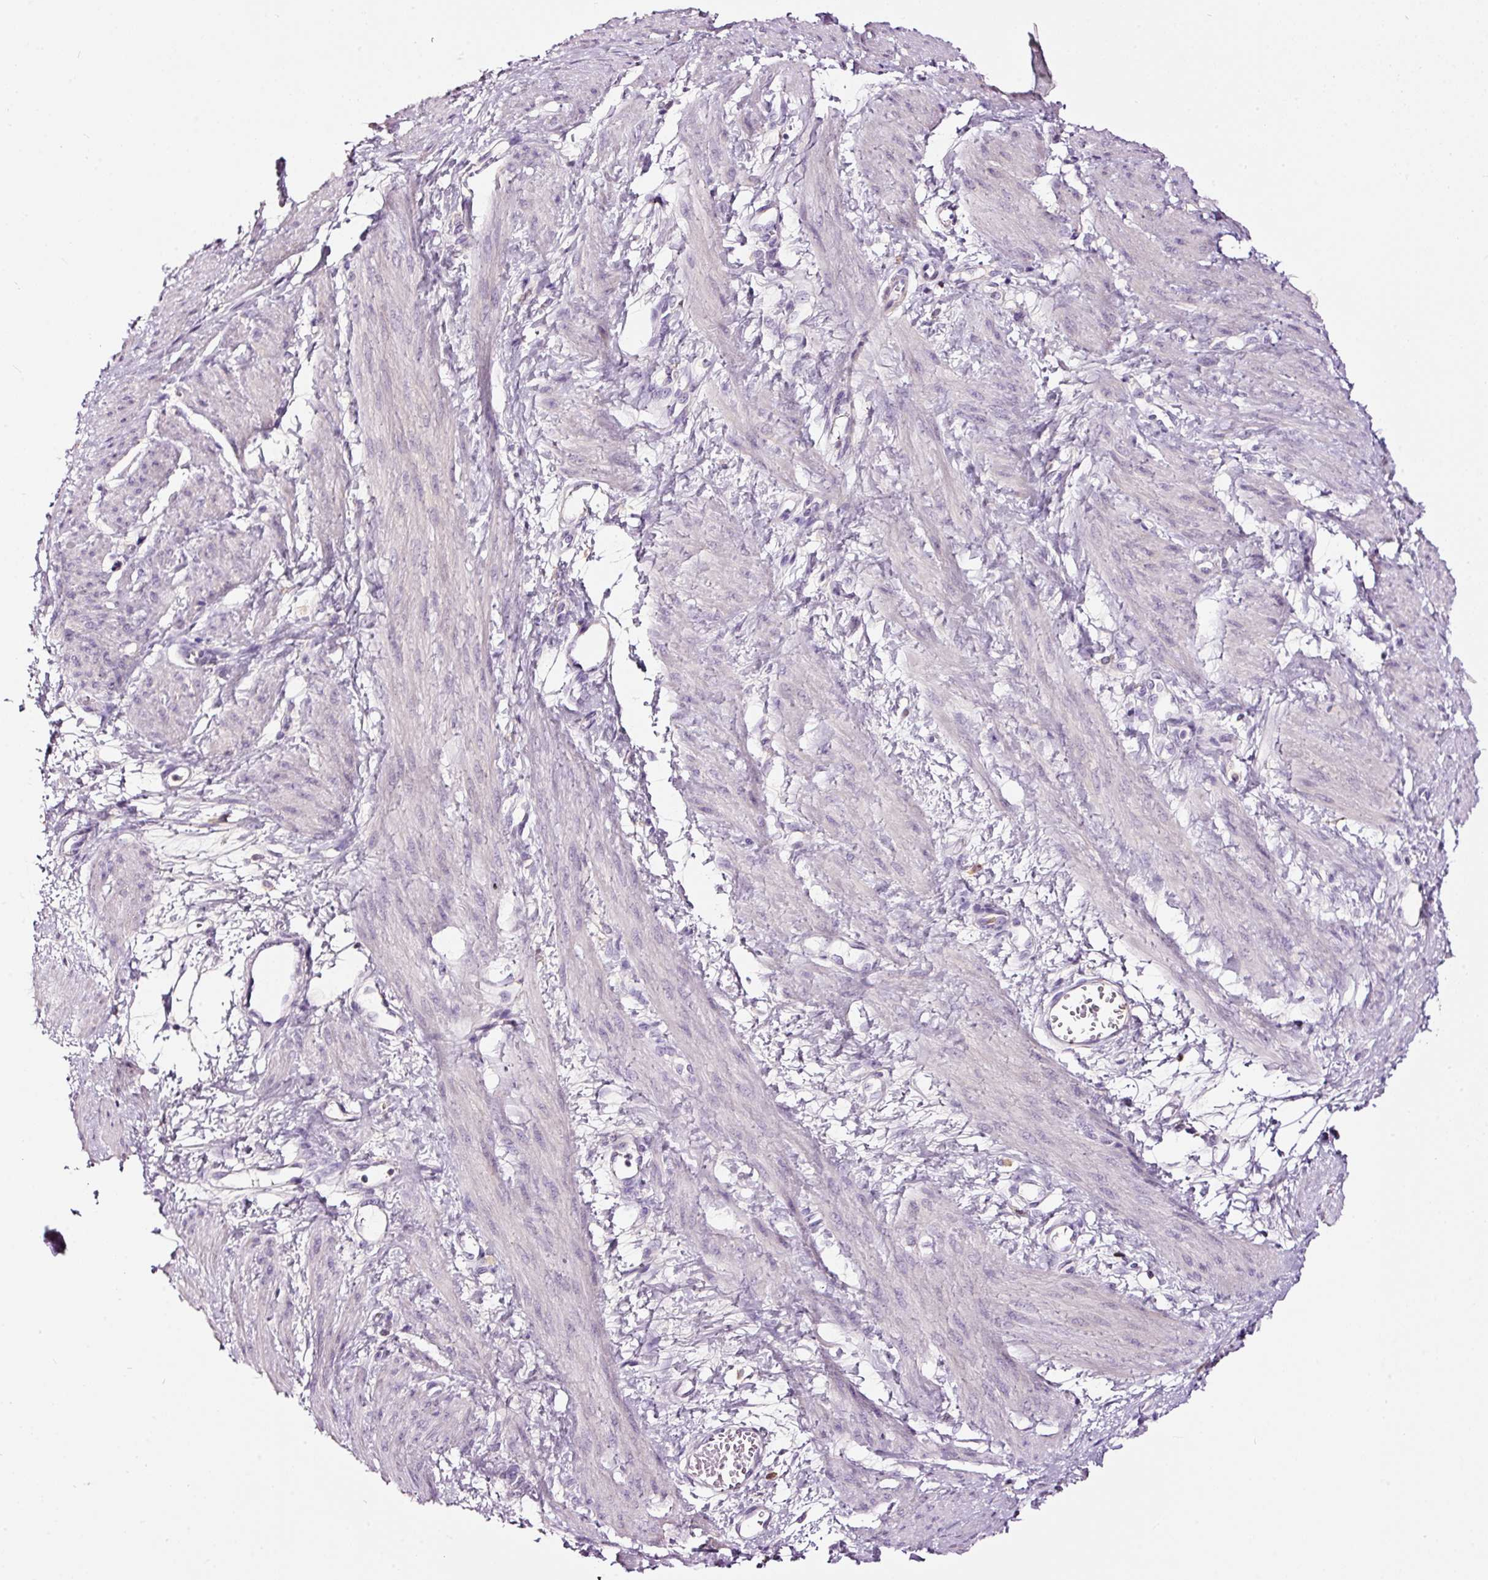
{"staining": {"intensity": "negative", "quantity": "none", "location": "none"}, "tissue": "smooth muscle", "cell_type": "Smooth muscle cells", "image_type": "normal", "snomed": [{"axis": "morphology", "description": "Normal tissue, NOS"}, {"axis": "topography", "description": "Smooth muscle"}, {"axis": "topography", "description": "Uterus"}], "caption": "This is an IHC histopathology image of unremarkable human smooth muscle. There is no staining in smooth muscle cells.", "gene": "LAMP3", "patient": {"sex": "female", "age": 39}}